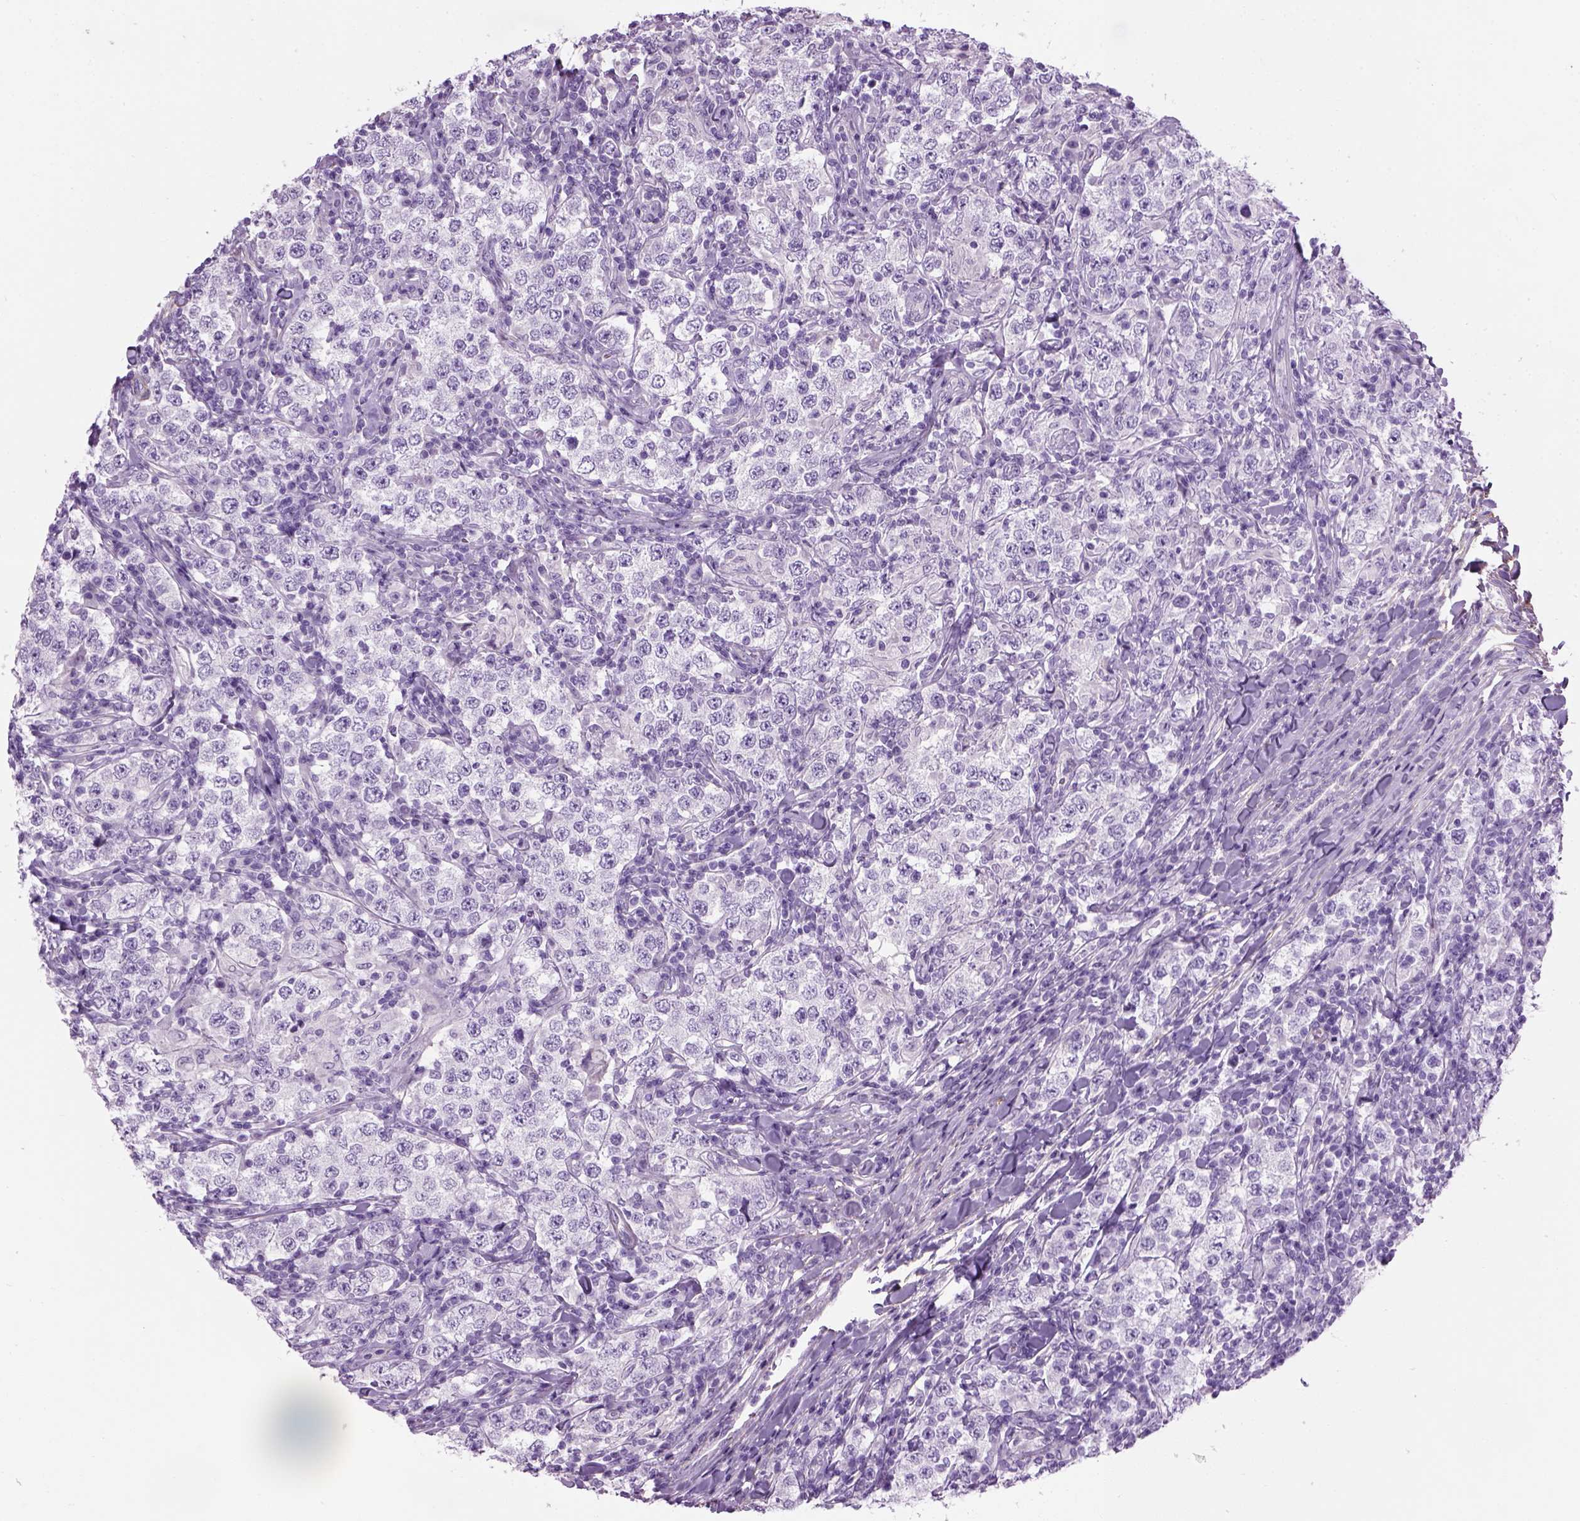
{"staining": {"intensity": "negative", "quantity": "none", "location": "none"}, "tissue": "testis cancer", "cell_type": "Tumor cells", "image_type": "cancer", "snomed": [{"axis": "morphology", "description": "Seminoma, NOS"}, {"axis": "morphology", "description": "Carcinoma, Embryonal, NOS"}, {"axis": "topography", "description": "Testis"}], "caption": "The histopathology image displays no significant expression in tumor cells of seminoma (testis).", "gene": "FAM161A", "patient": {"sex": "male", "age": 41}}